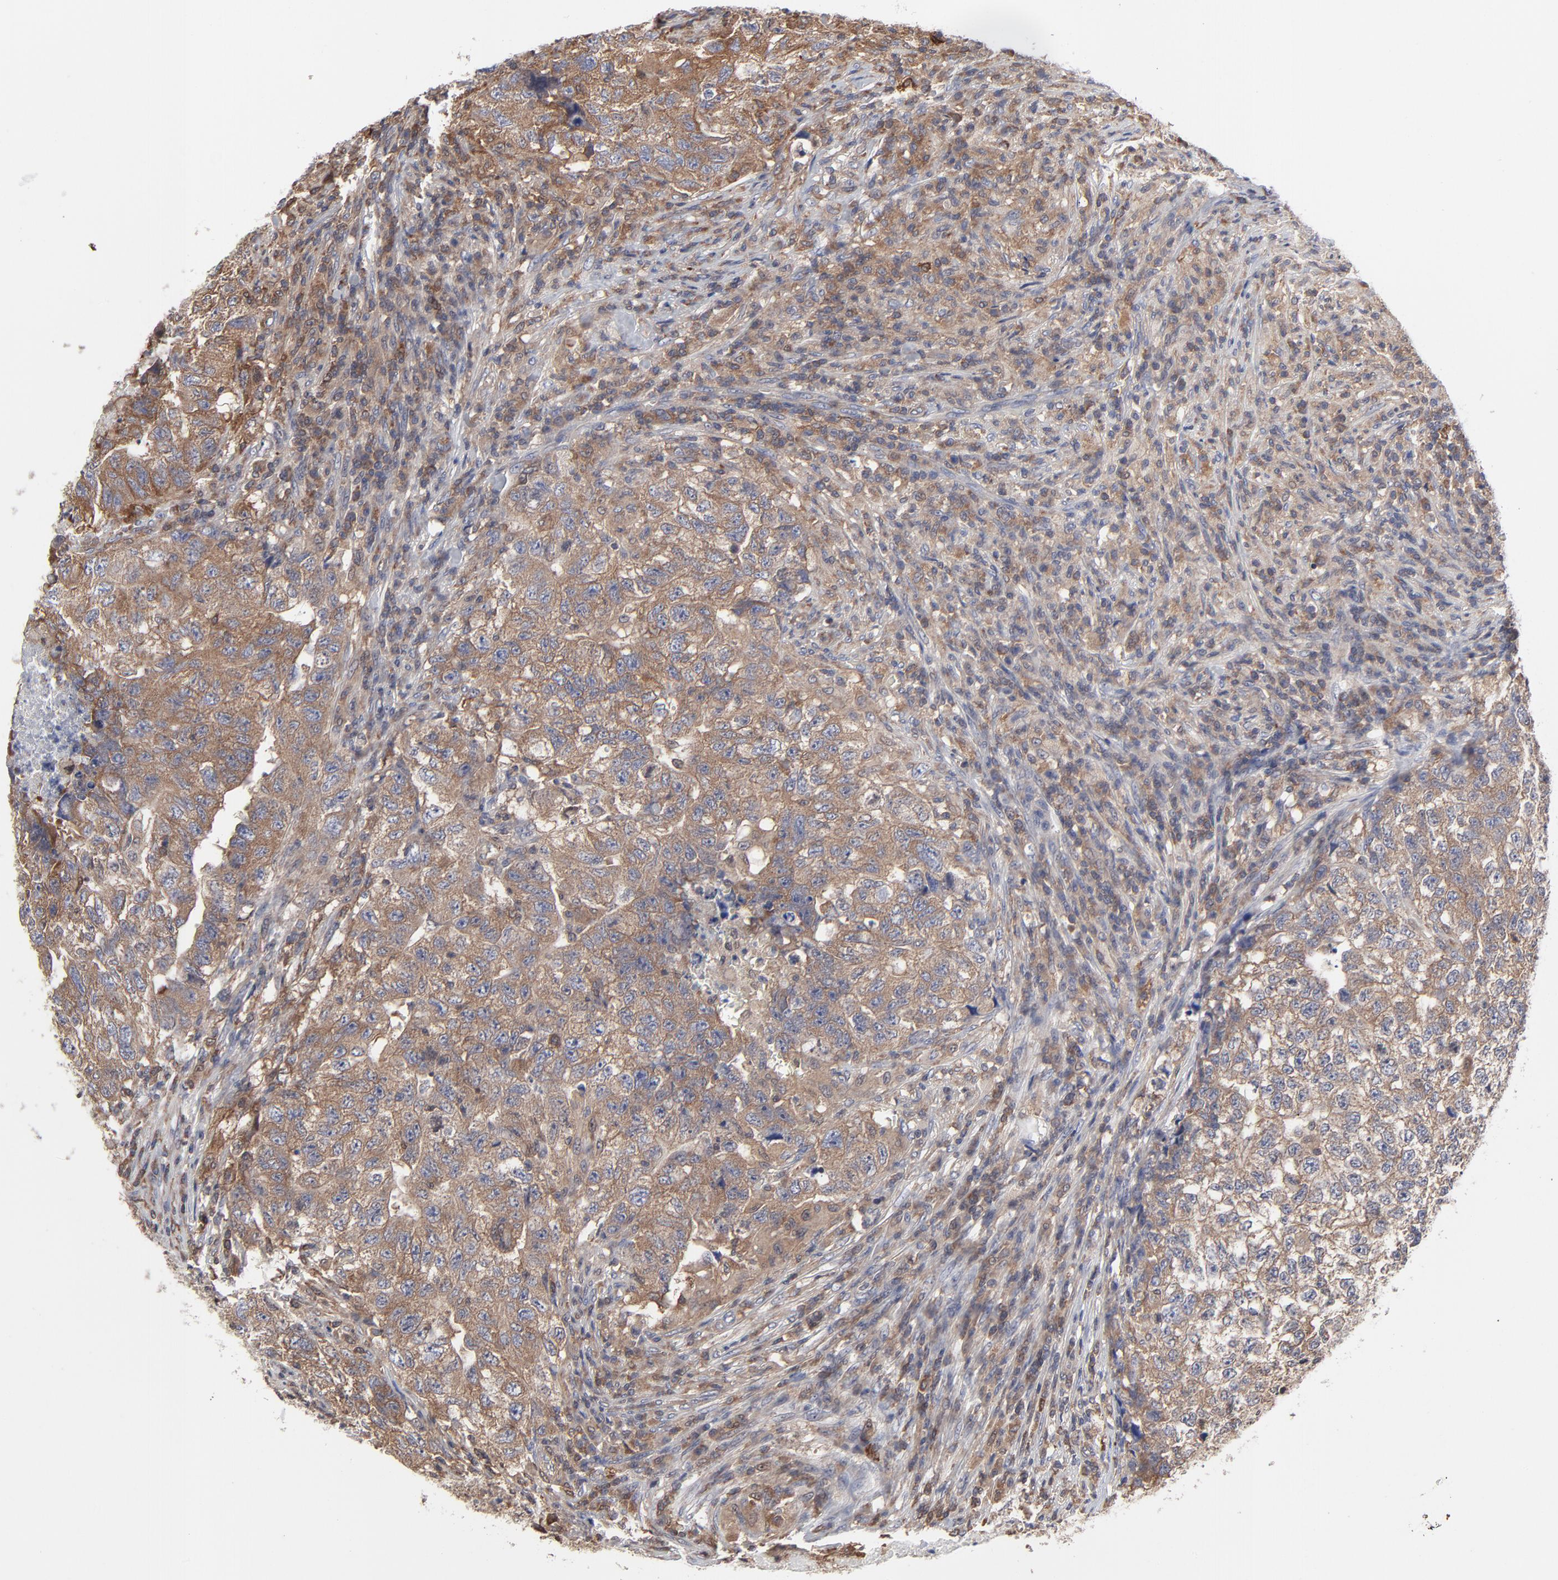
{"staining": {"intensity": "strong", "quantity": ">75%", "location": "cytoplasmic/membranous"}, "tissue": "testis cancer", "cell_type": "Tumor cells", "image_type": "cancer", "snomed": [{"axis": "morphology", "description": "Carcinoma, Embryonal, NOS"}, {"axis": "topography", "description": "Testis"}], "caption": "A high-resolution image shows immunohistochemistry staining of testis cancer, which demonstrates strong cytoplasmic/membranous positivity in approximately >75% of tumor cells. (brown staining indicates protein expression, while blue staining denotes nuclei).", "gene": "MAP2K1", "patient": {"sex": "male", "age": 21}}